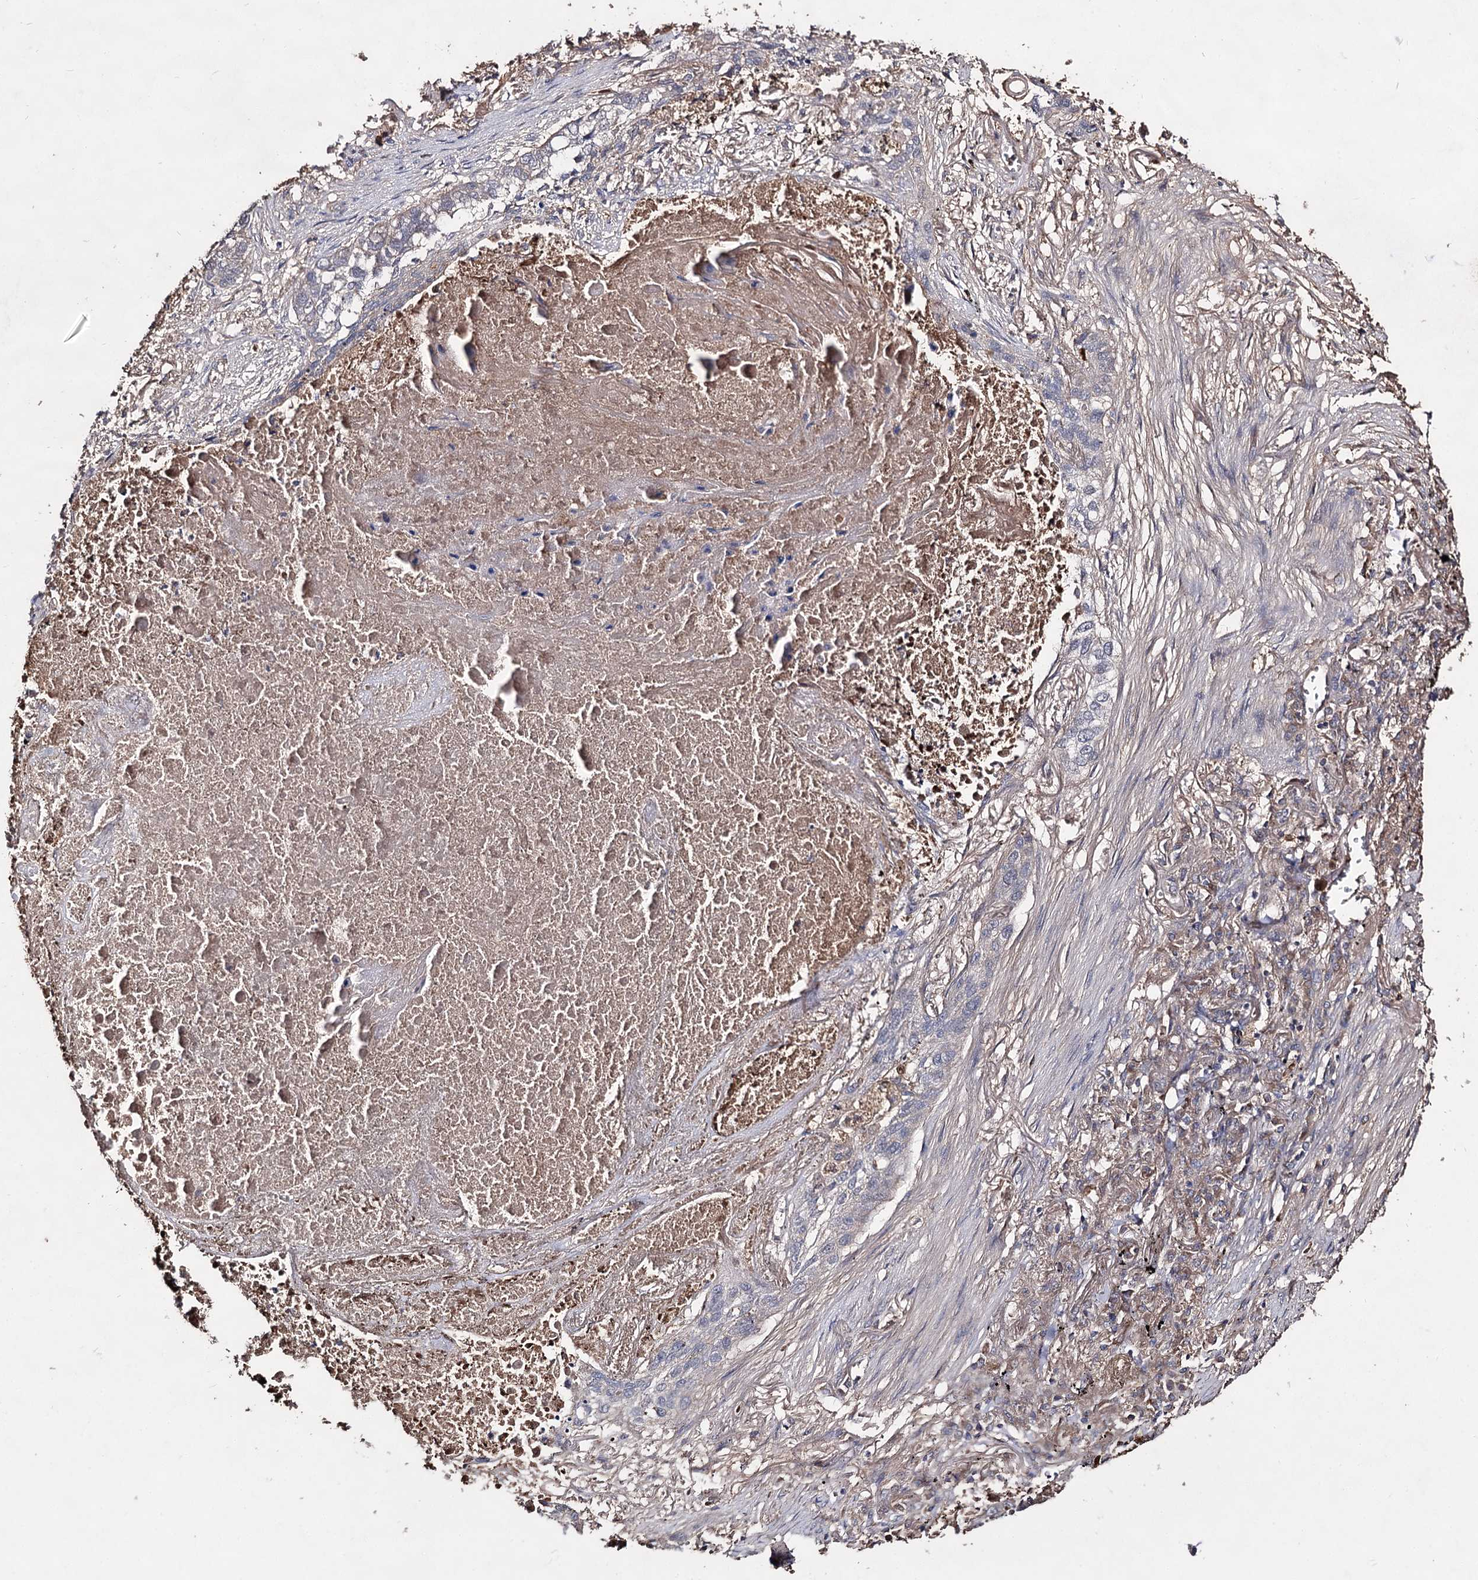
{"staining": {"intensity": "negative", "quantity": "none", "location": "none"}, "tissue": "lung cancer", "cell_type": "Tumor cells", "image_type": "cancer", "snomed": [{"axis": "morphology", "description": "Squamous cell carcinoma, NOS"}, {"axis": "topography", "description": "Lung"}], "caption": "Immunohistochemistry photomicrograph of human lung squamous cell carcinoma stained for a protein (brown), which demonstrates no positivity in tumor cells.", "gene": "ARFIP2", "patient": {"sex": "female", "age": 63}}